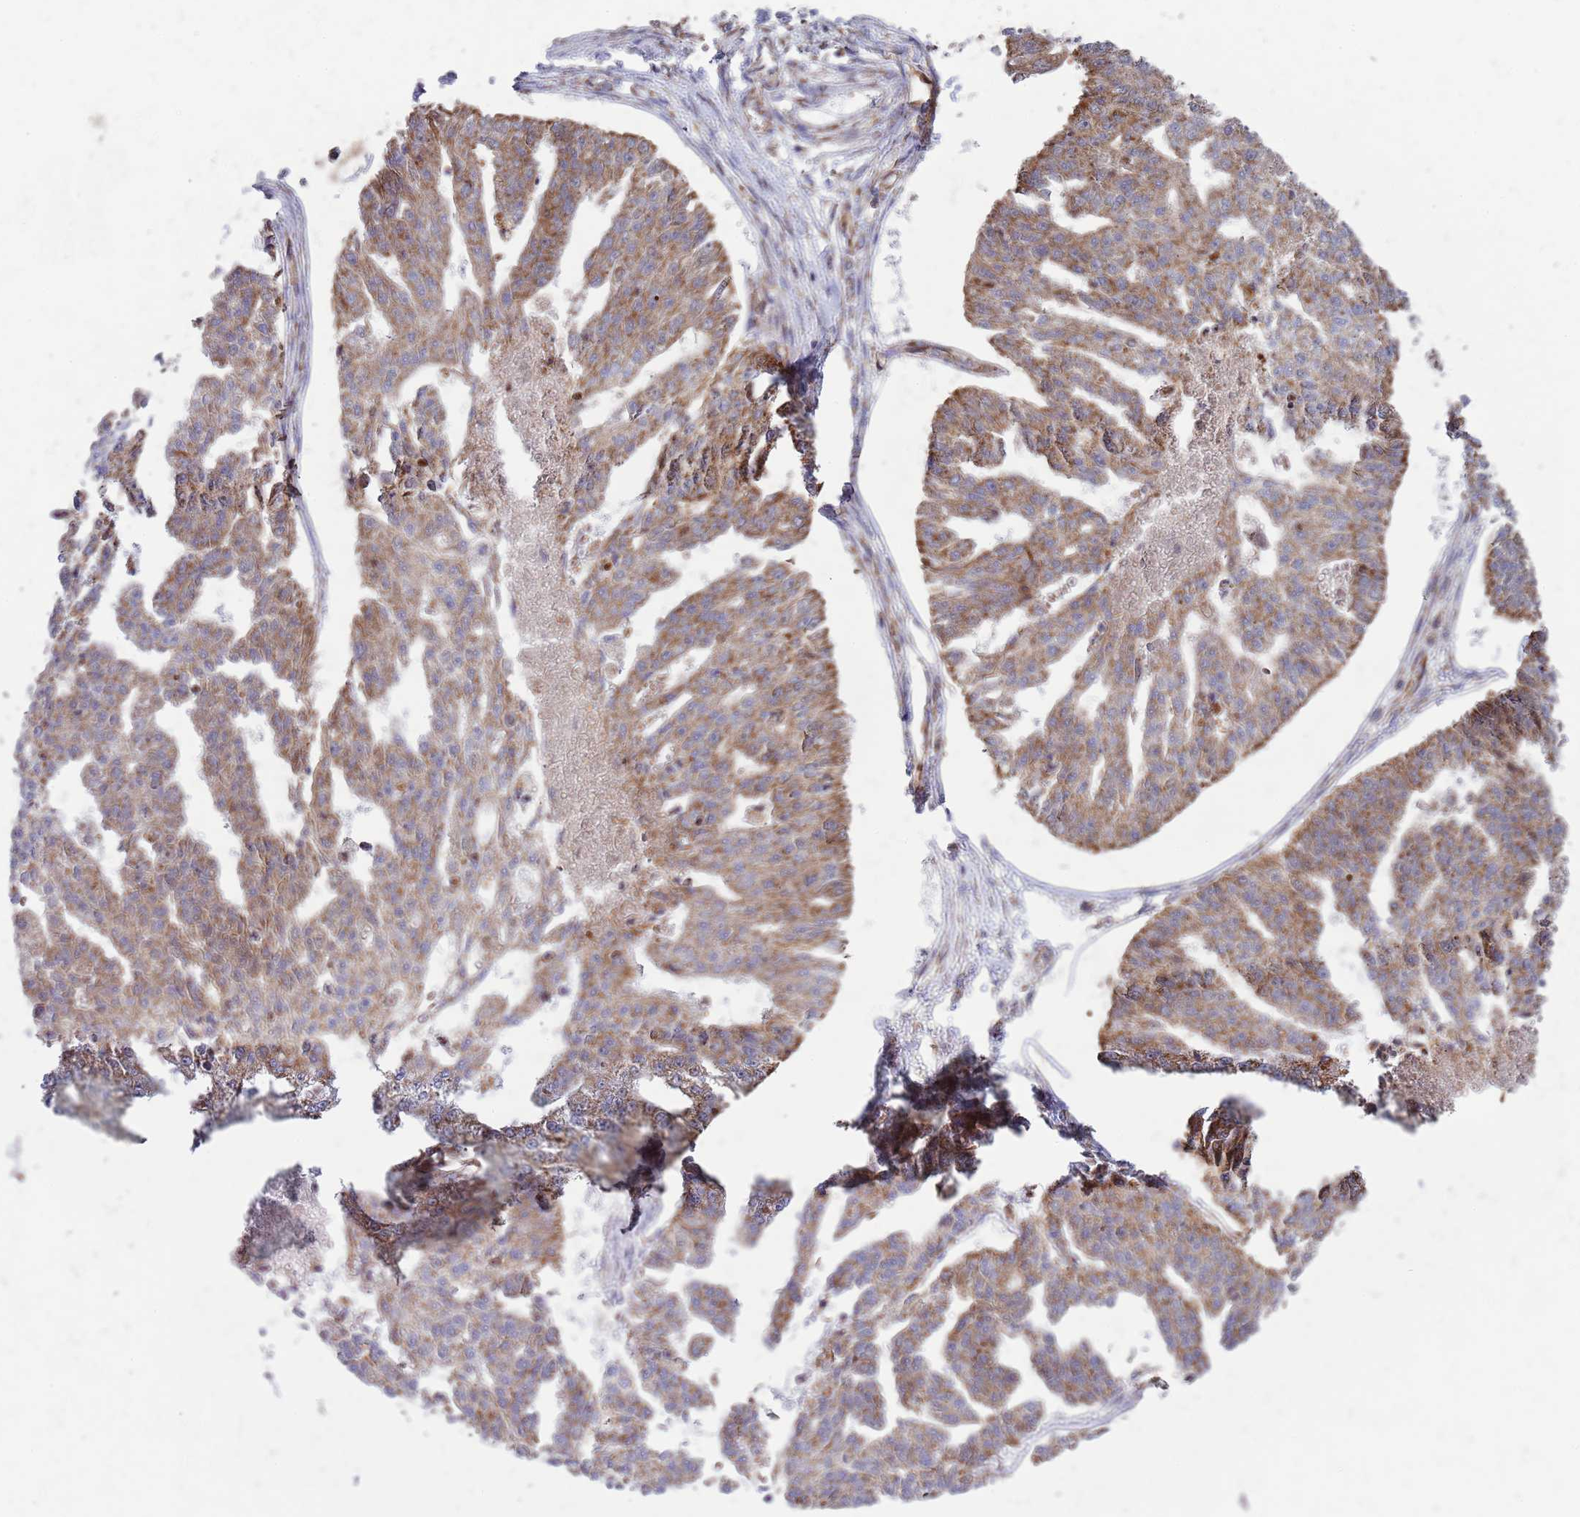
{"staining": {"intensity": "moderate", "quantity": ">75%", "location": "cytoplasmic/membranous"}, "tissue": "ovarian cancer", "cell_type": "Tumor cells", "image_type": "cancer", "snomed": [{"axis": "morphology", "description": "Cystadenocarcinoma, serous, NOS"}, {"axis": "topography", "description": "Ovary"}], "caption": "Immunohistochemical staining of human ovarian serous cystadenocarcinoma displays medium levels of moderate cytoplasmic/membranous positivity in approximately >75% of tumor cells.", "gene": "VPS16", "patient": {"sex": "female", "age": 58}}